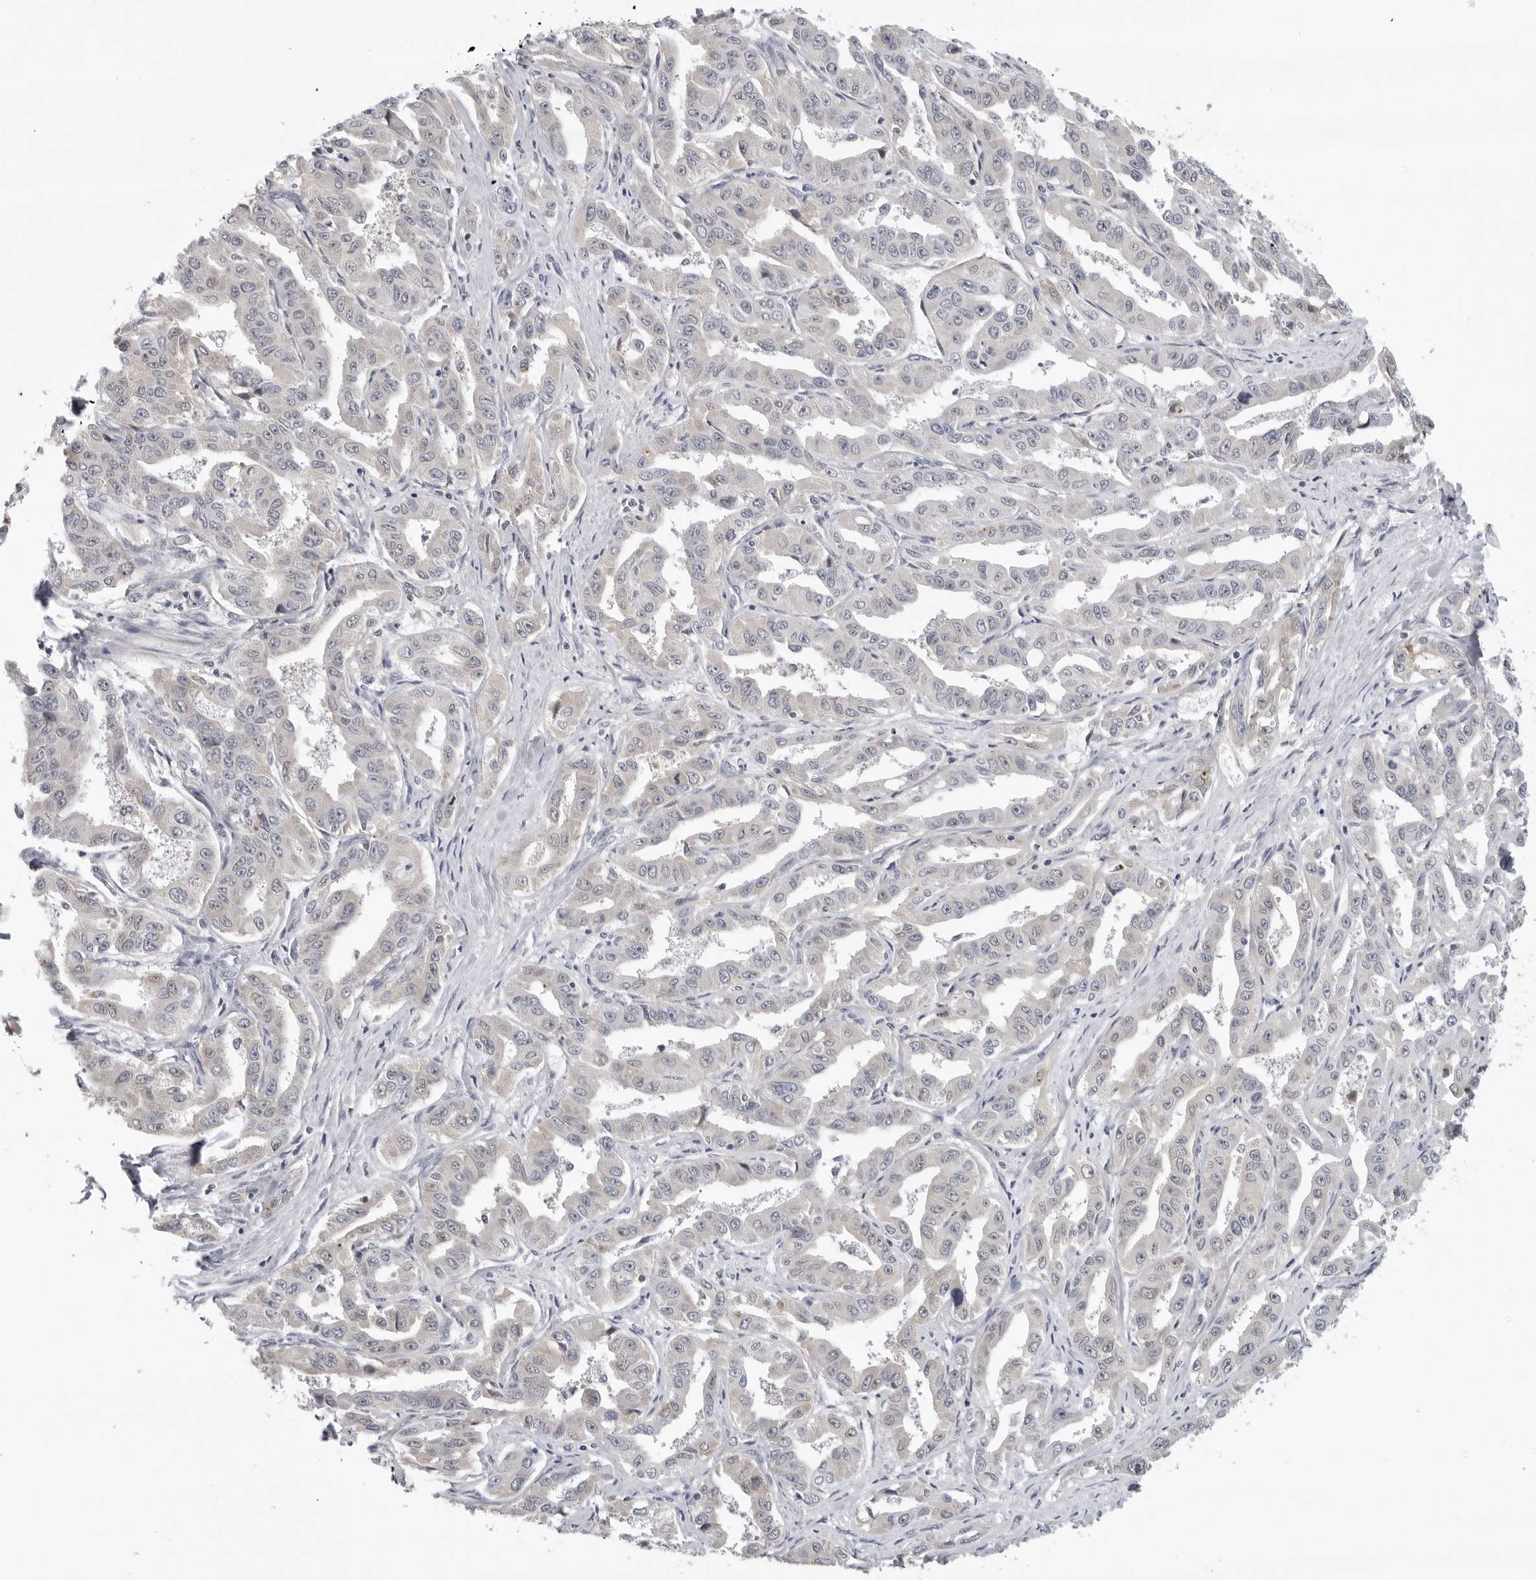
{"staining": {"intensity": "negative", "quantity": "none", "location": "none"}, "tissue": "liver cancer", "cell_type": "Tumor cells", "image_type": "cancer", "snomed": [{"axis": "morphology", "description": "Cholangiocarcinoma"}, {"axis": "topography", "description": "Liver"}], "caption": "The photomicrograph shows no staining of tumor cells in liver cancer (cholangiocarcinoma). (Stains: DAB (3,3'-diaminobenzidine) immunohistochemistry (IHC) with hematoxylin counter stain, Microscopy: brightfield microscopy at high magnification).", "gene": "ZNF502", "patient": {"sex": "male", "age": 59}}